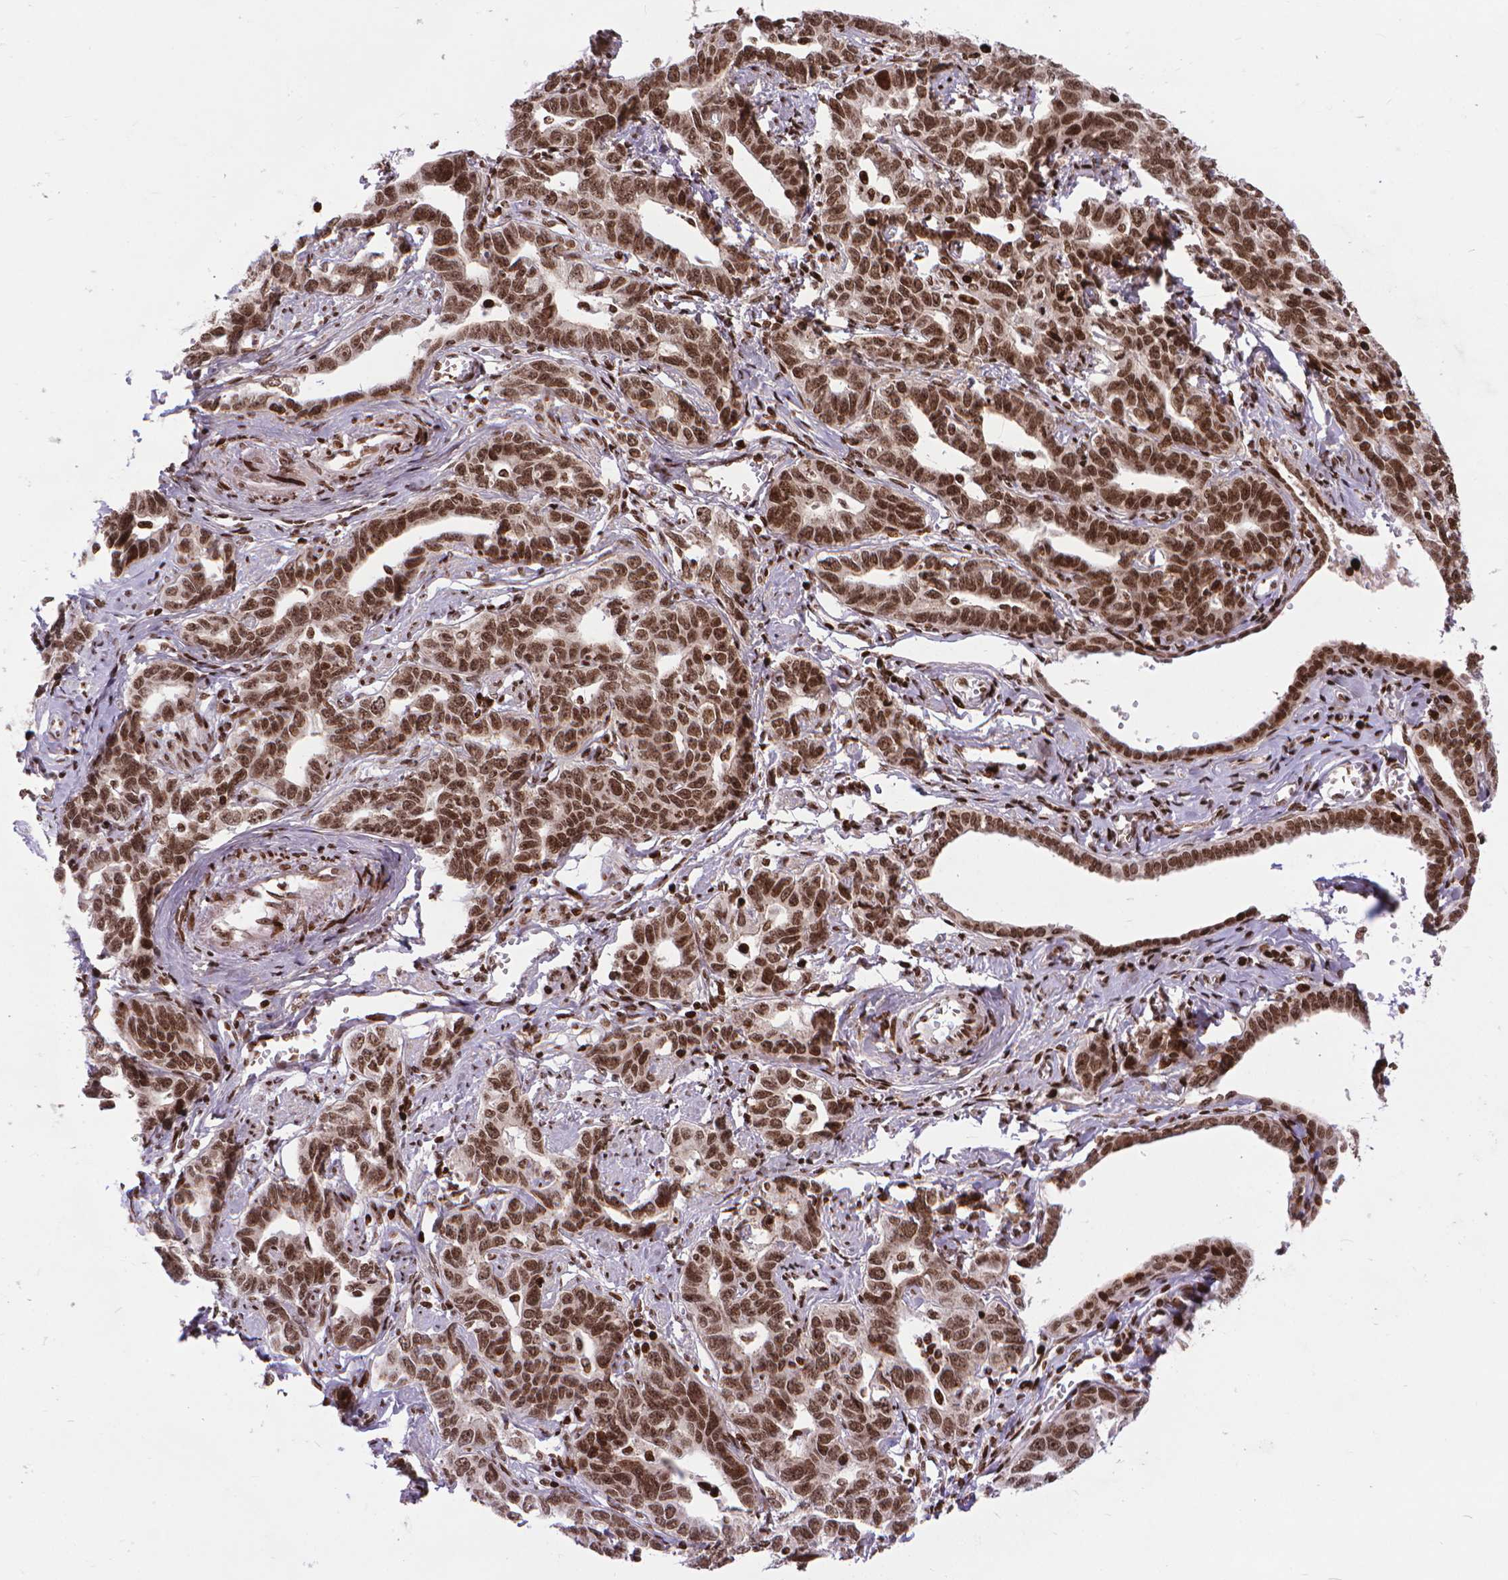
{"staining": {"intensity": "moderate", "quantity": ">75%", "location": "nuclear"}, "tissue": "ovarian cancer", "cell_type": "Tumor cells", "image_type": "cancer", "snomed": [{"axis": "morphology", "description": "Cystadenocarcinoma, serous, NOS"}, {"axis": "topography", "description": "Ovary"}], "caption": "Protein staining of ovarian cancer tissue reveals moderate nuclear staining in approximately >75% of tumor cells.", "gene": "AMER1", "patient": {"sex": "female", "age": 69}}